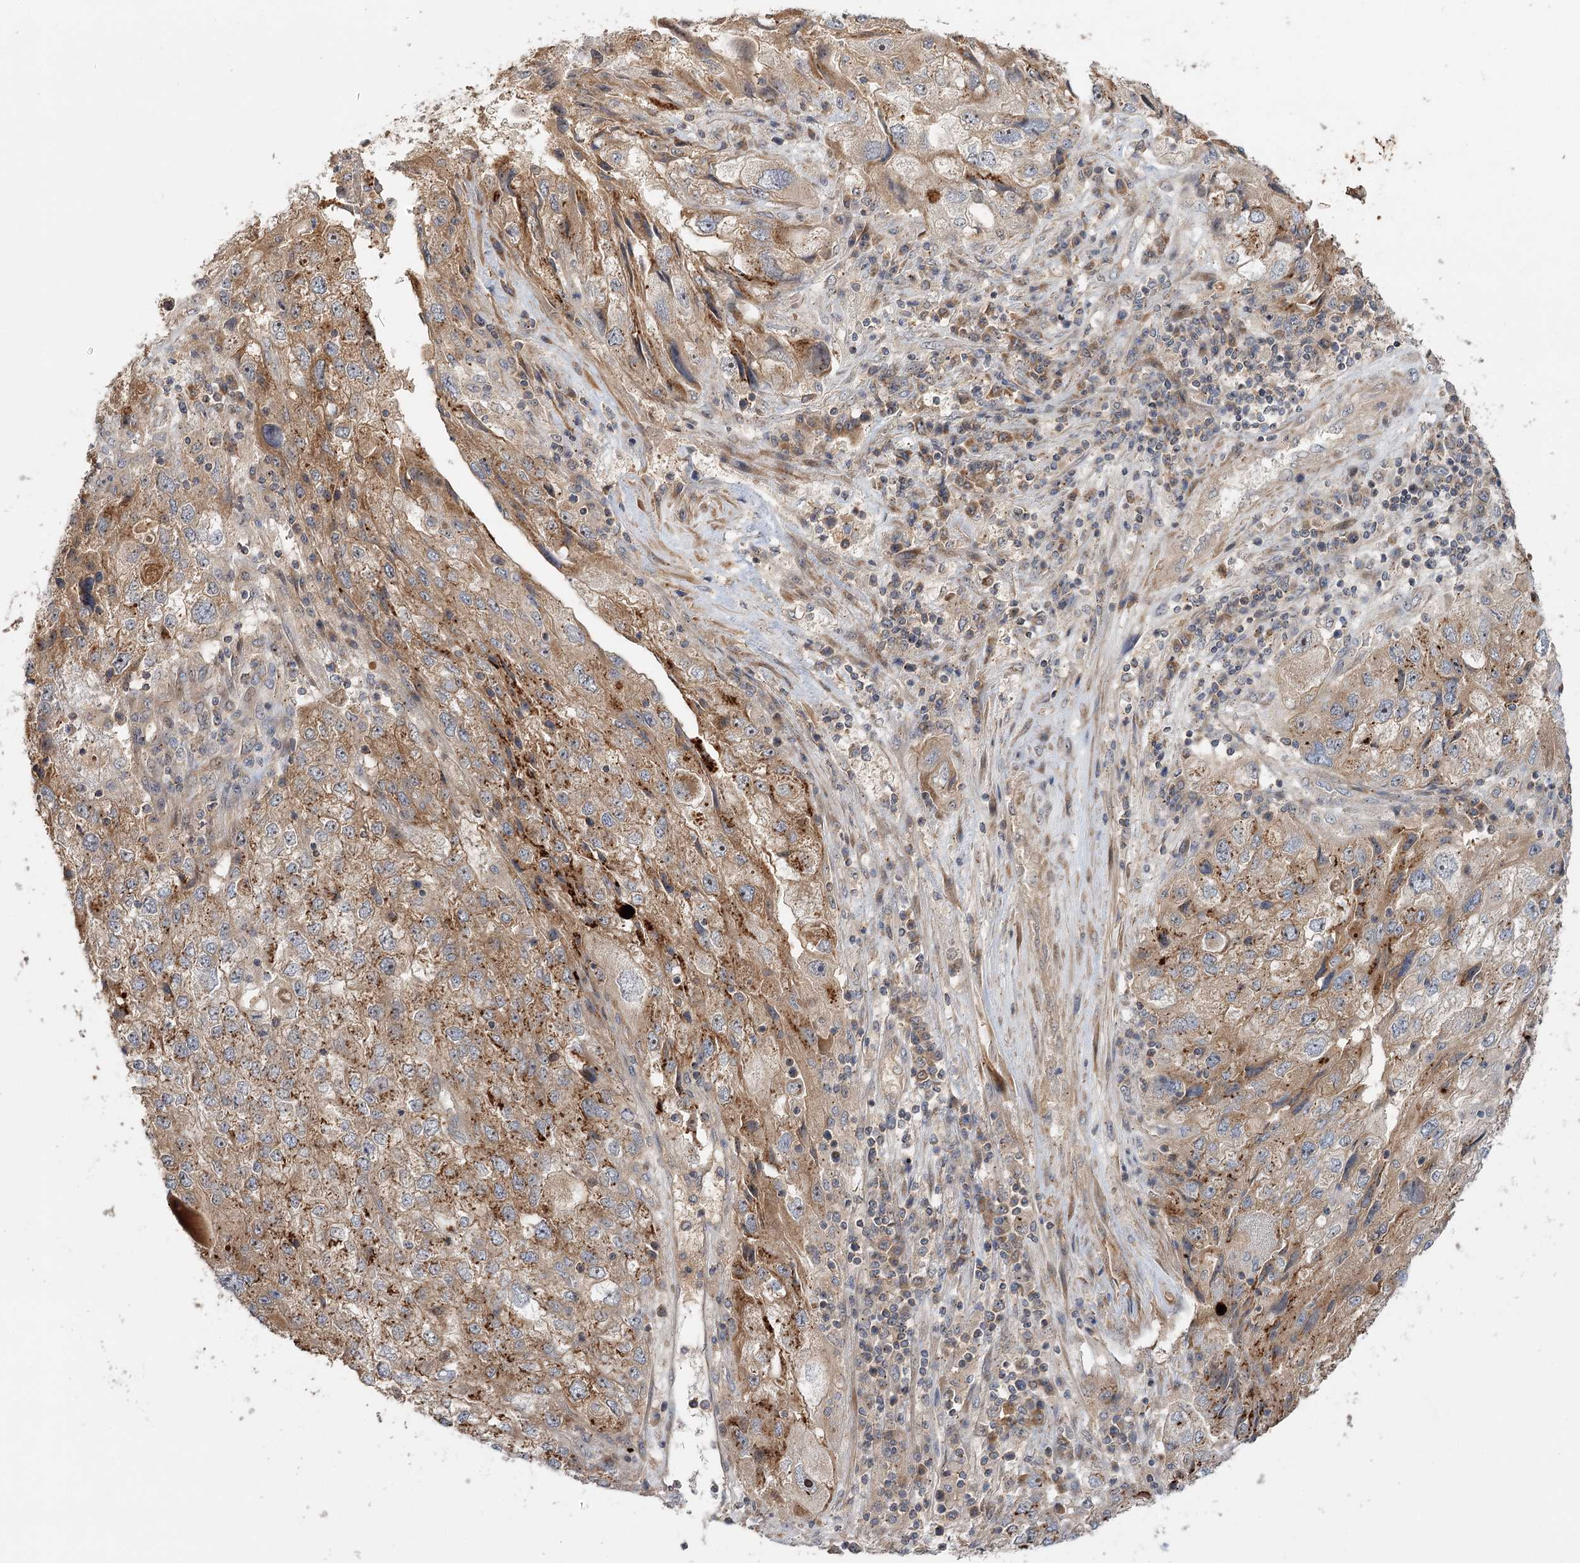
{"staining": {"intensity": "moderate", "quantity": ">75%", "location": "cytoplasmic/membranous"}, "tissue": "endometrial cancer", "cell_type": "Tumor cells", "image_type": "cancer", "snomed": [{"axis": "morphology", "description": "Adenocarcinoma, NOS"}, {"axis": "topography", "description": "Endometrium"}], "caption": "Endometrial adenocarcinoma tissue exhibits moderate cytoplasmic/membranous positivity in approximately >75% of tumor cells, visualized by immunohistochemistry. Immunohistochemistry stains the protein in brown and the nuclei are stained blue.", "gene": "RAPGEF6", "patient": {"sex": "female", "age": 49}}